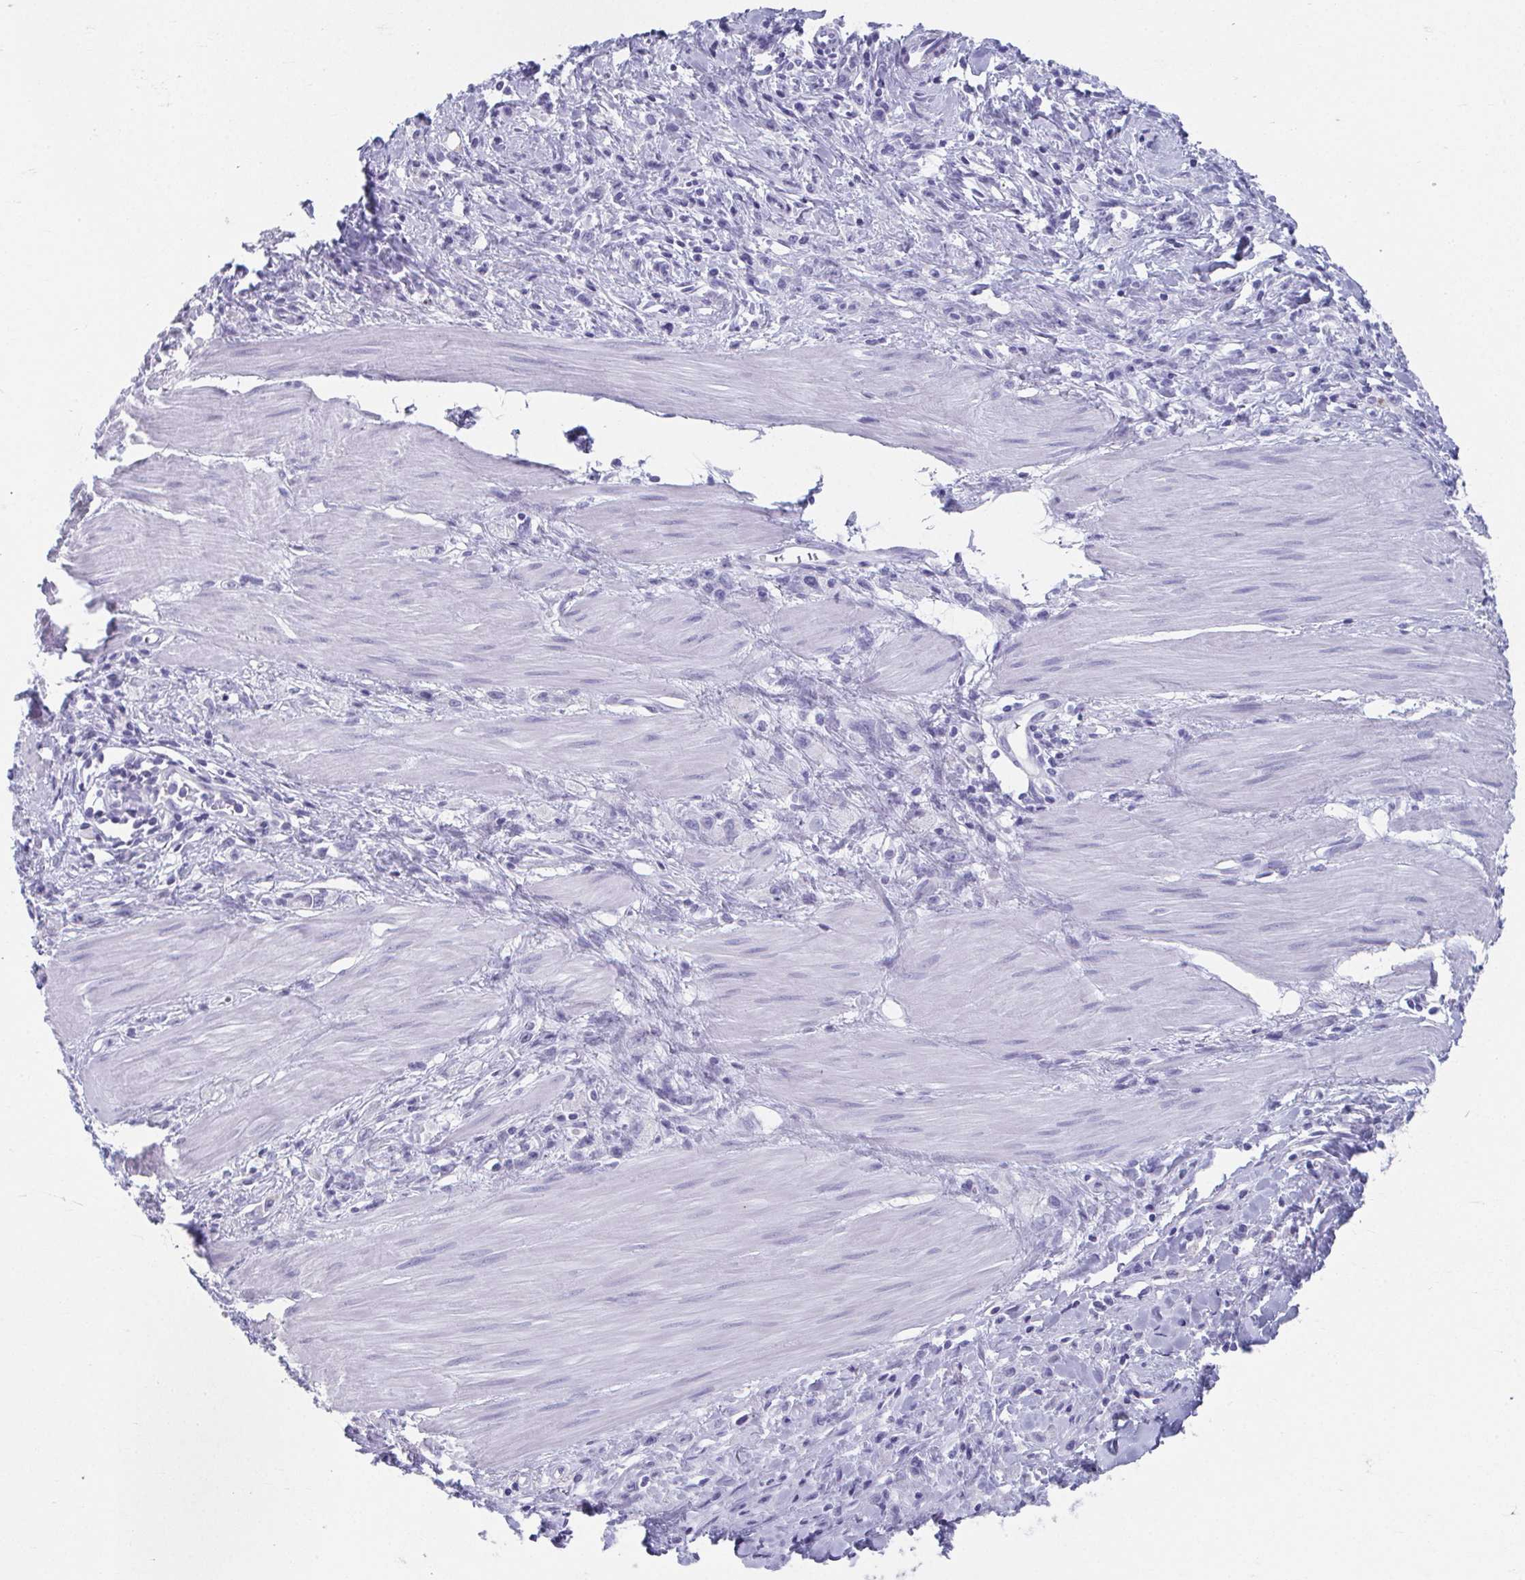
{"staining": {"intensity": "negative", "quantity": "none", "location": "none"}, "tissue": "stomach cancer", "cell_type": "Tumor cells", "image_type": "cancer", "snomed": [{"axis": "morphology", "description": "Adenocarcinoma, NOS"}, {"axis": "topography", "description": "Stomach"}], "caption": "The image shows no staining of tumor cells in adenocarcinoma (stomach).", "gene": "GHRL", "patient": {"sex": "male", "age": 47}}